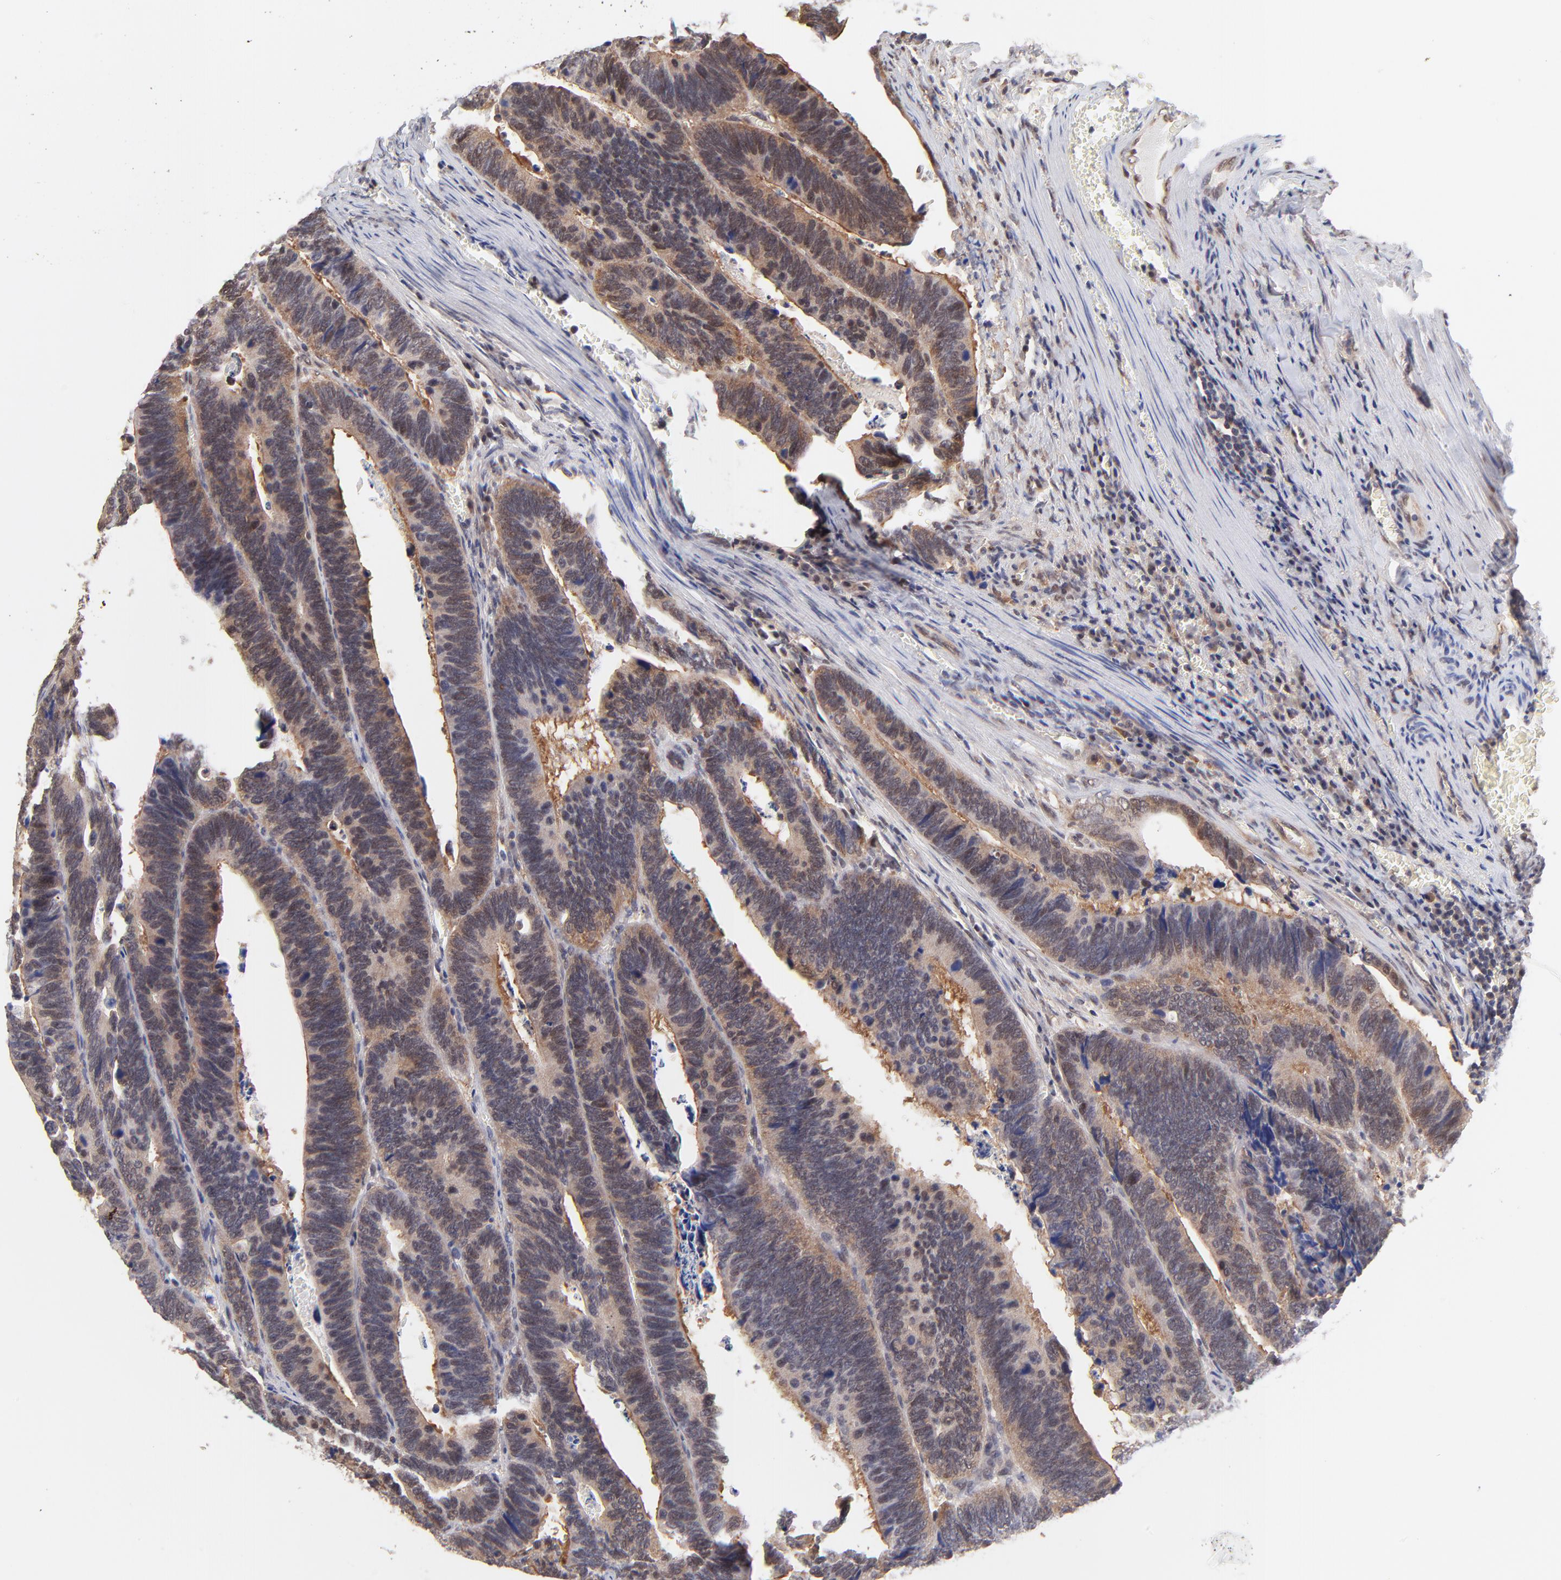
{"staining": {"intensity": "weak", "quantity": ">75%", "location": "cytoplasmic/membranous"}, "tissue": "colorectal cancer", "cell_type": "Tumor cells", "image_type": "cancer", "snomed": [{"axis": "morphology", "description": "Adenocarcinoma, NOS"}, {"axis": "topography", "description": "Colon"}], "caption": "A micrograph showing weak cytoplasmic/membranous staining in approximately >75% of tumor cells in colorectal cancer (adenocarcinoma), as visualized by brown immunohistochemical staining.", "gene": "PSMC4", "patient": {"sex": "male", "age": 72}}